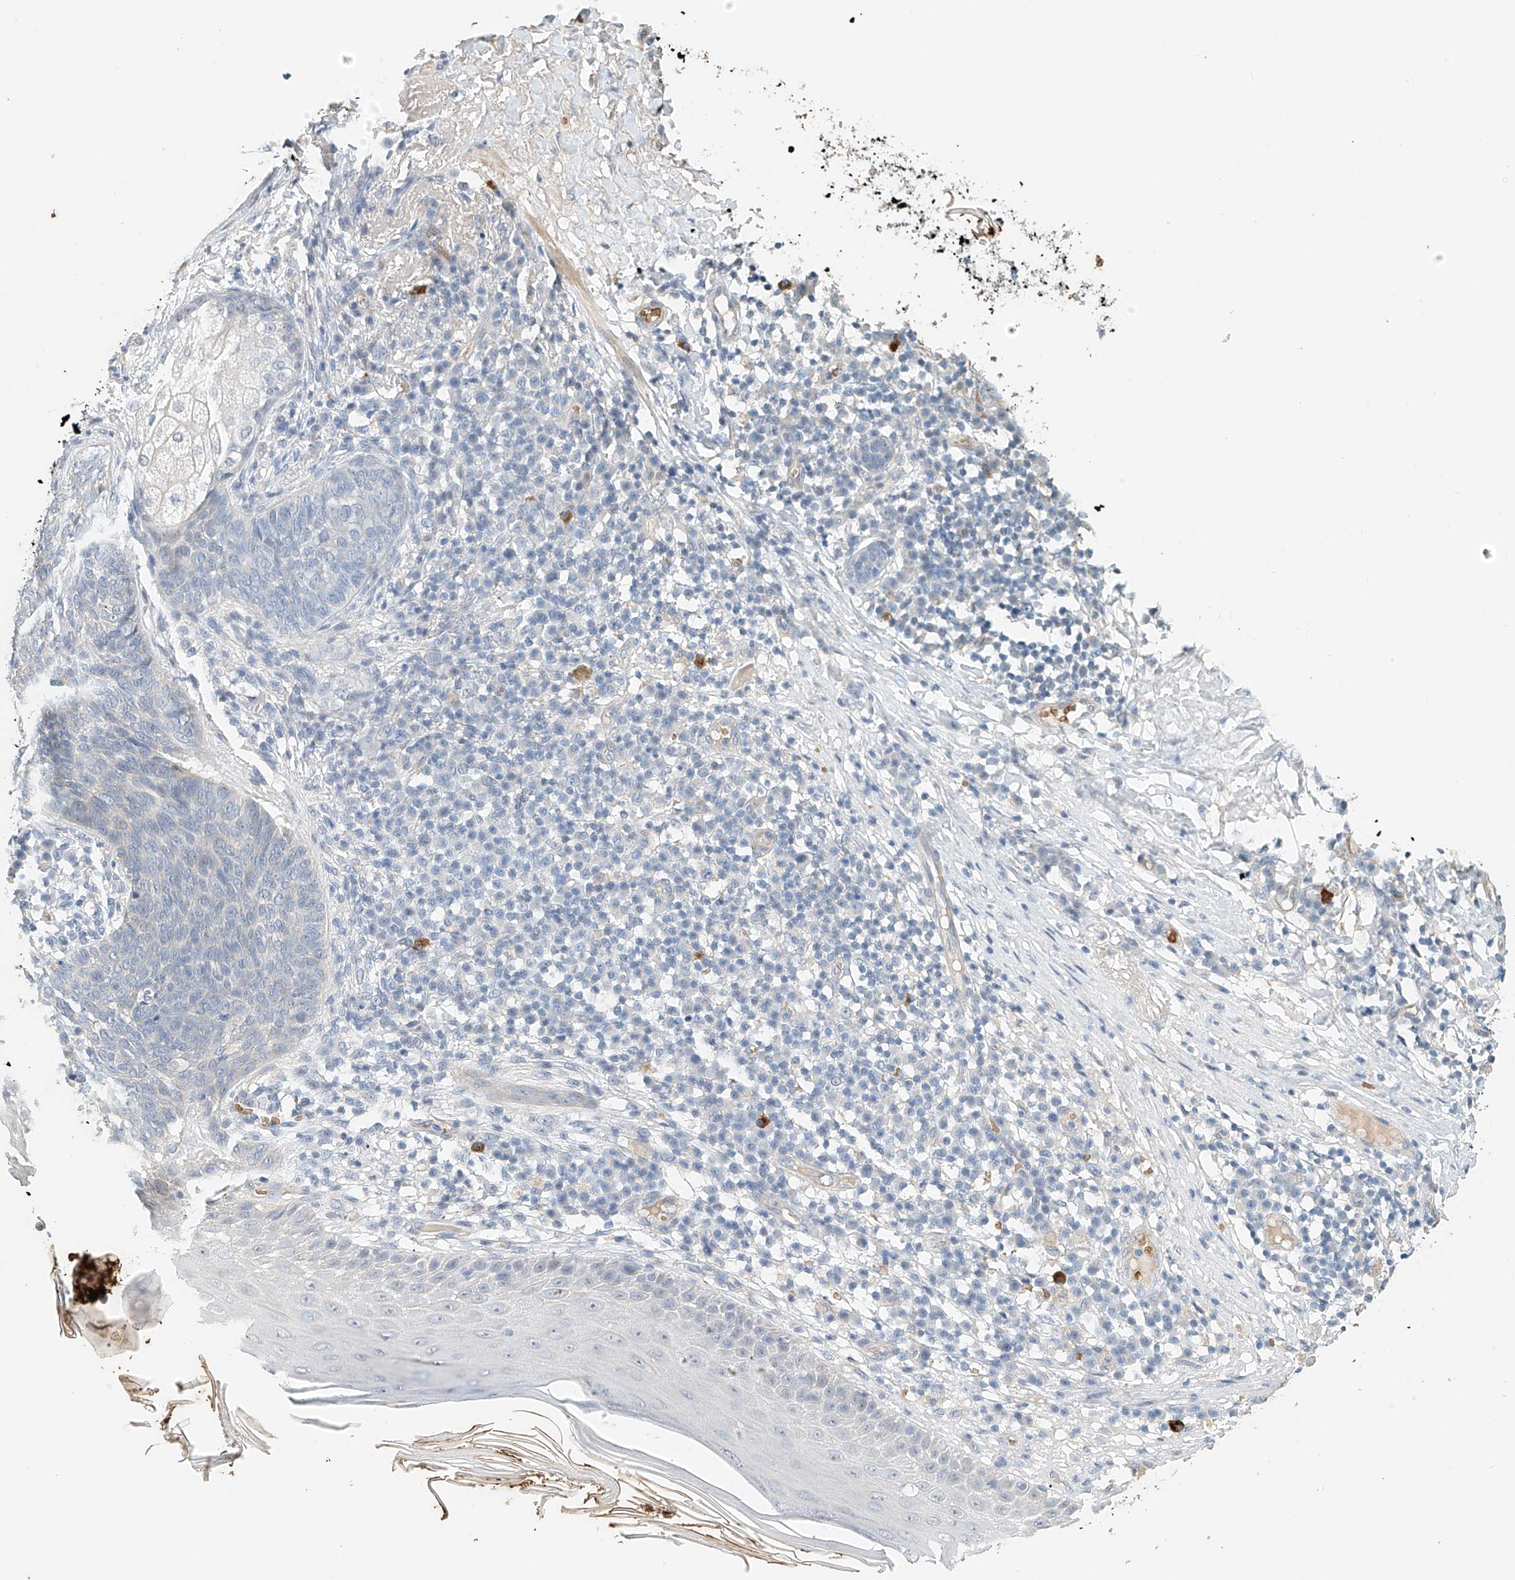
{"staining": {"intensity": "negative", "quantity": "none", "location": "none"}, "tissue": "skin cancer", "cell_type": "Tumor cells", "image_type": "cancer", "snomed": [{"axis": "morphology", "description": "Basal cell carcinoma"}, {"axis": "topography", "description": "Skin"}], "caption": "Skin cancer stained for a protein using immunohistochemistry shows no expression tumor cells.", "gene": "RCAN3", "patient": {"sex": "male", "age": 85}}